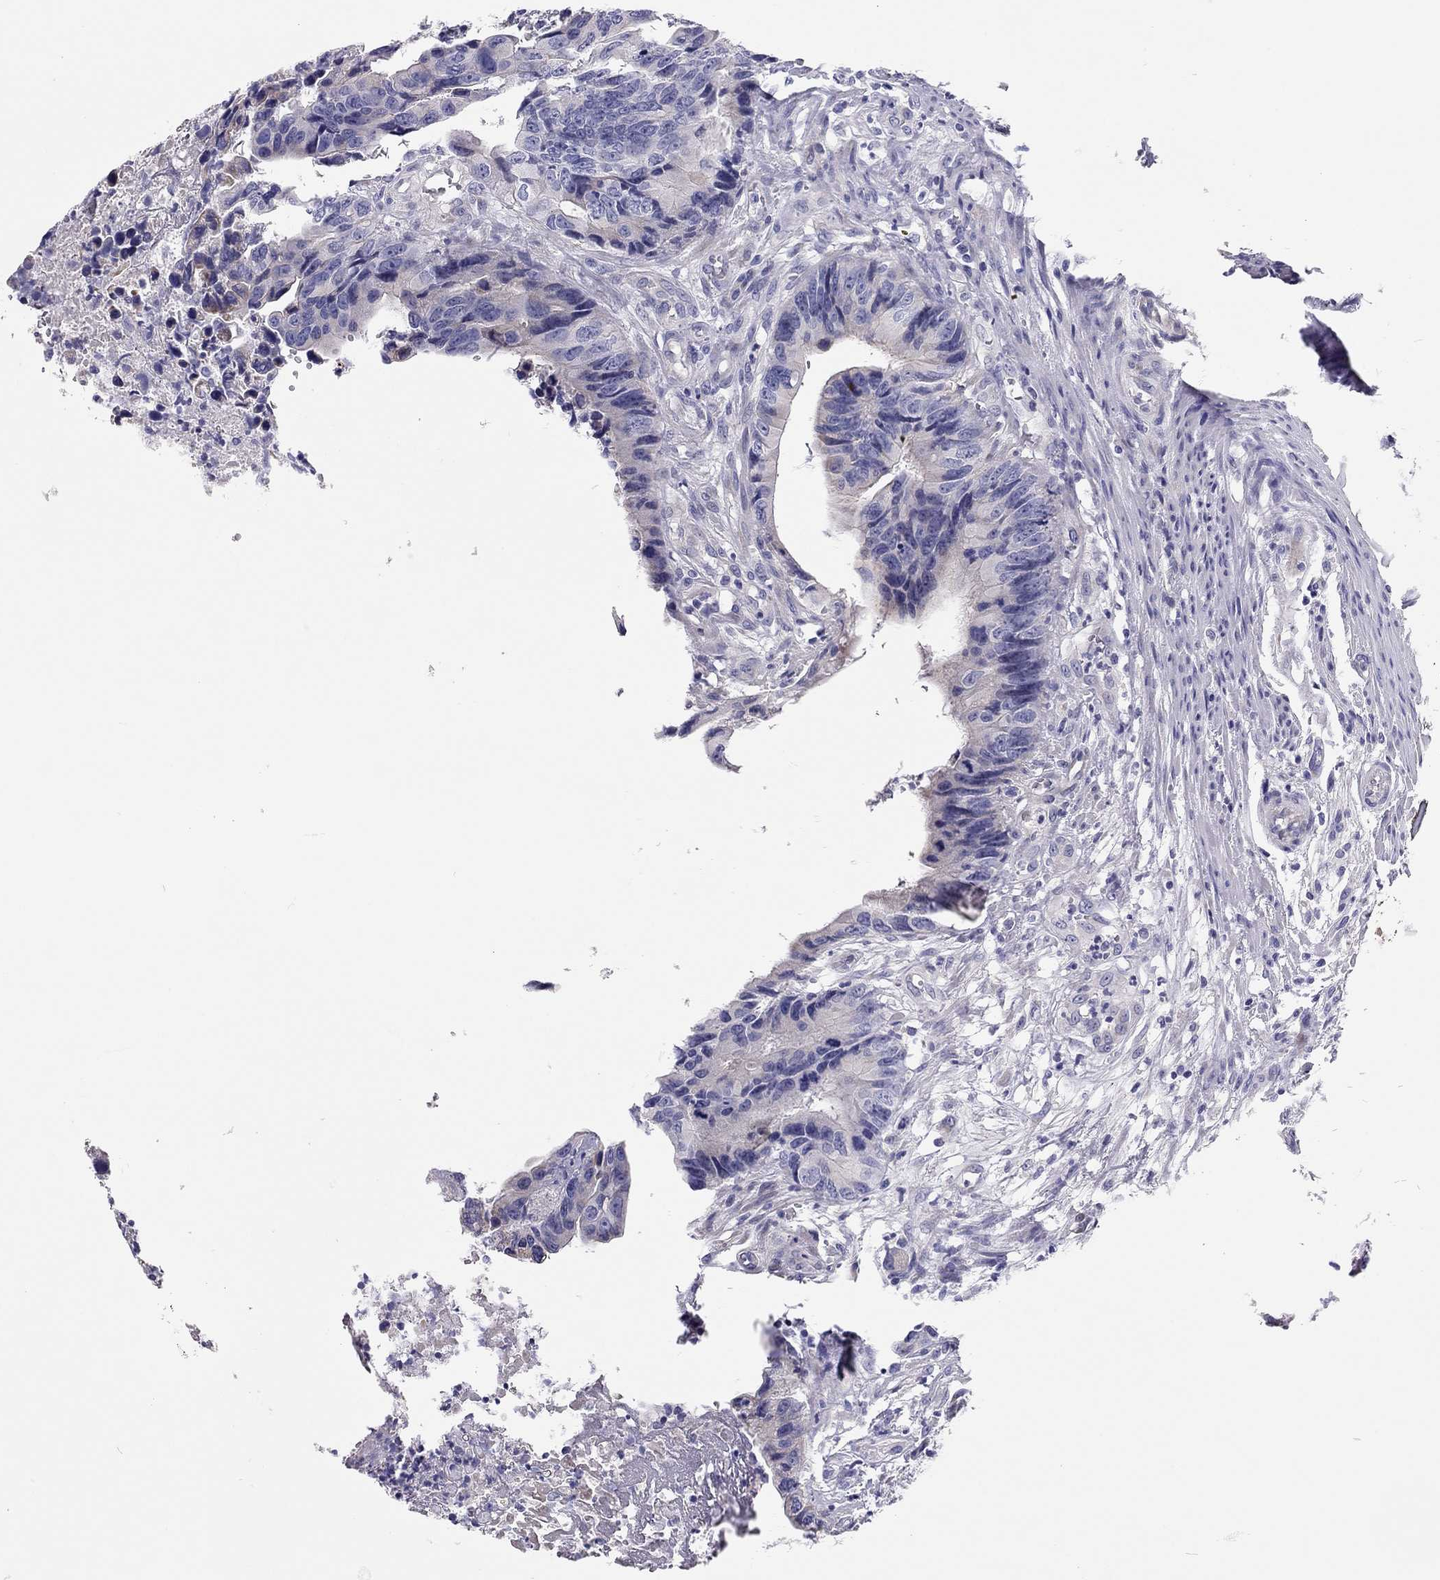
{"staining": {"intensity": "weak", "quantity": "<25%", "location": "cytoplasmic/membranous"}, "tissue": "colorectal cancer", "cell_type": "Tumor cells", "image_type": "cancer", "snomed": [{"axis": "morphology", "description": "Adenocarcinoma, NOS"}, {"axis": "topography", "description": "Colon"}], "caption": "An image of colorectal cancer (adenocarcinoma) stained for a protein reveals no brown staining in tumor cells.", "gene": "SCARB1", "patient": {"sex": "female", "age": 87}}